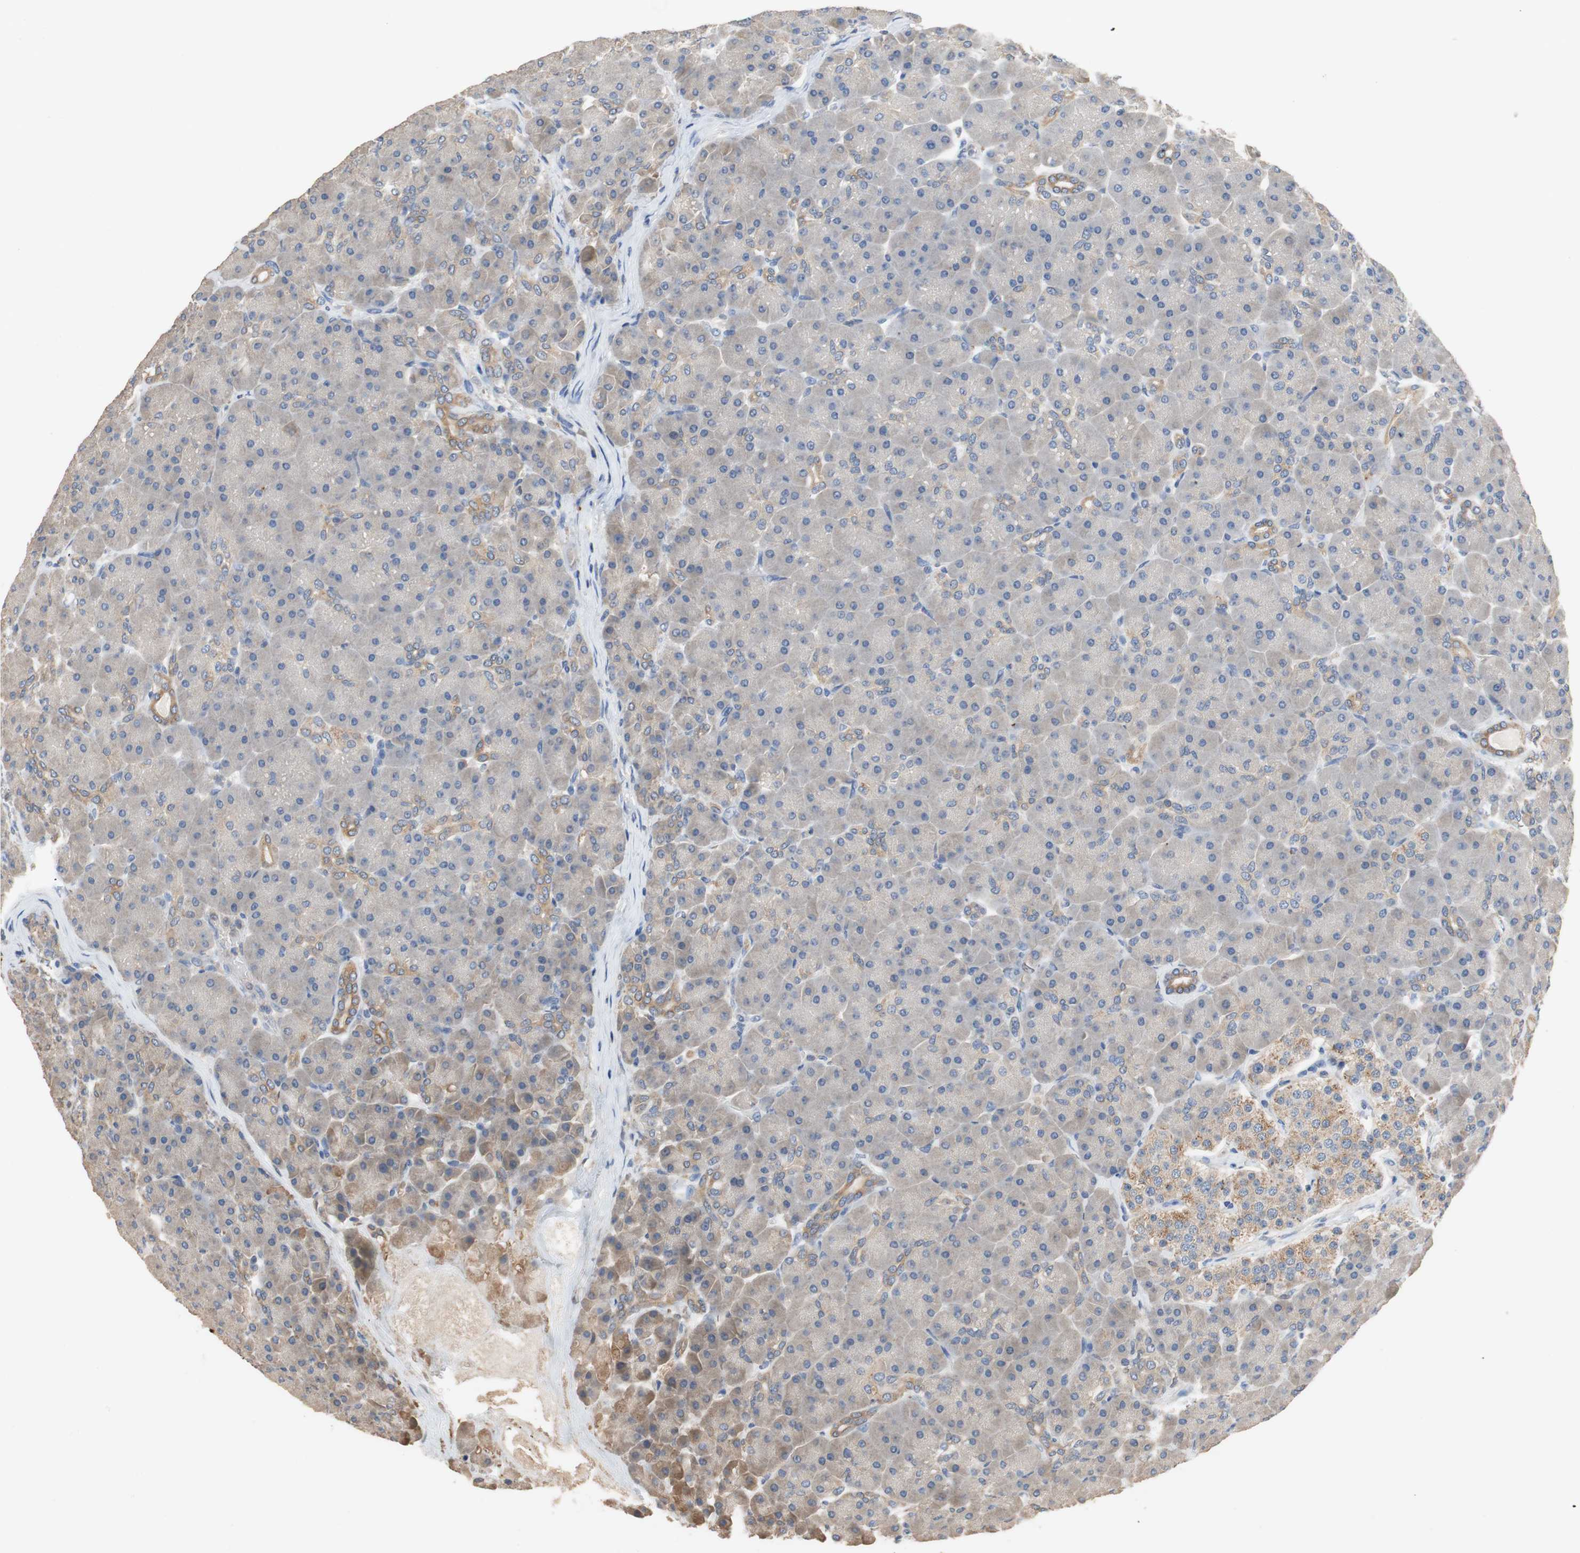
{"staining": {"intensity": "moderate", "quantity": "<25%", "location": "cytoplasmic/membranous"}, "tissue": "pancreas", "cell_type": "Exocrine glandular cells", "image_type": "normal", "snomed": [{"axis": "morphology", "description": "Normal tissue, NOS"}, {"axis": "topography", "description": "Pancreas"}], "caption": "High-power microscopy captured an immunohistochemistry micrograph of normal pancreas, revealing moderate cytoplasmic/membranous positivity in approximately <25% of exocrine glandular cells. (DAB = brown stain, brightfield microscopy at high magnification).", "gene": "ADAP1", "patient": {"sex": "male", "age": 66}}